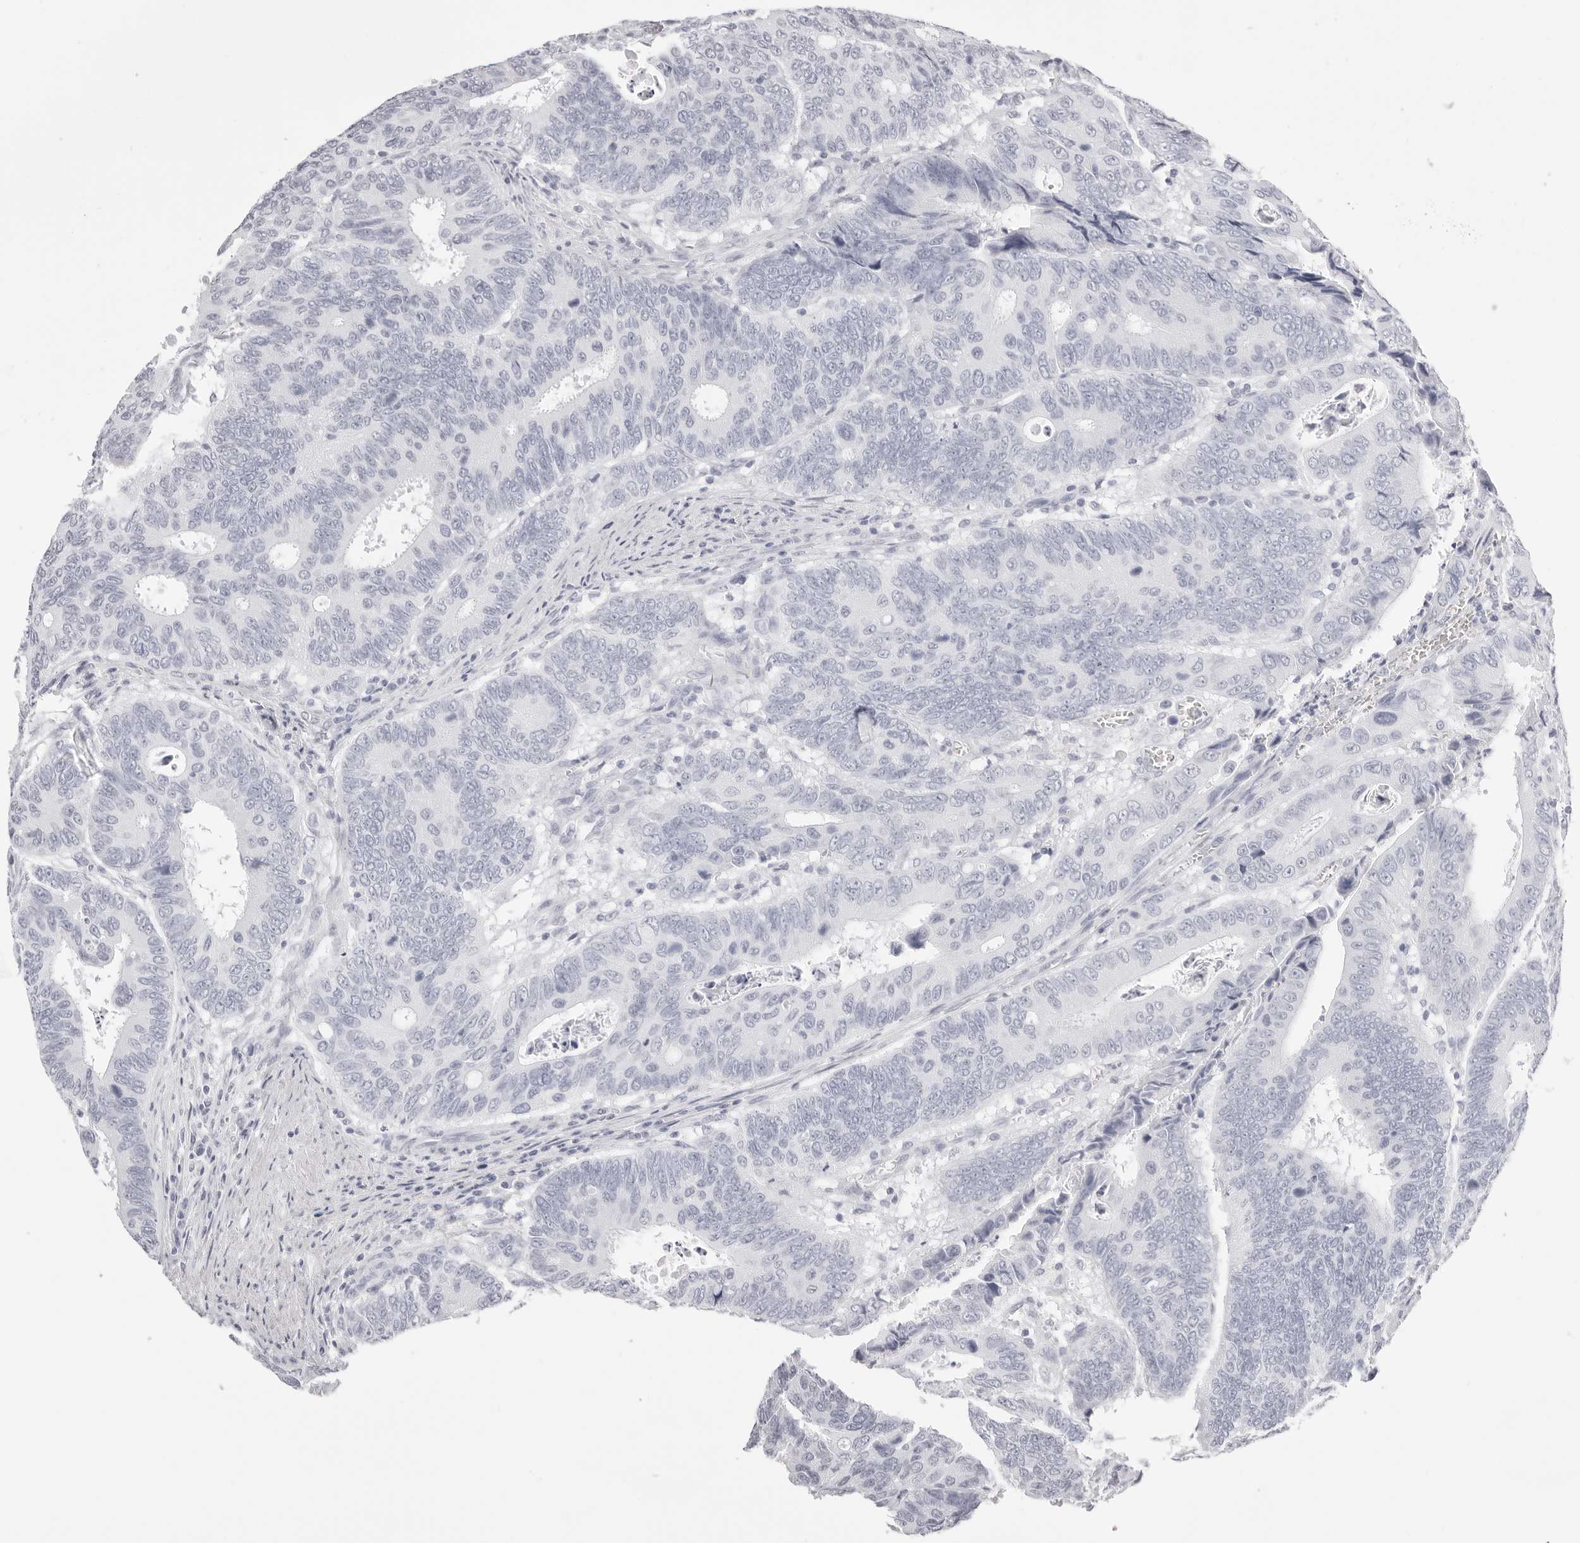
{"staining": {"intensity": "negative", "quantity": "none", "location": "none"}, "tissue": "colorectal cancer", "cell_type": "Tumor cells", "image_type": "cancer", "snomed": [{"axis": "morphology", "description": "Adenocarcinoma, NOS"}, {"axis": "topography", "description": "Colon"}], "caption": "Tumor cells are negative for brown protein staining in adenocarcinoma (colorectal).", "gene": "RHO", "patient": {"sex": "male", "age": 72}}